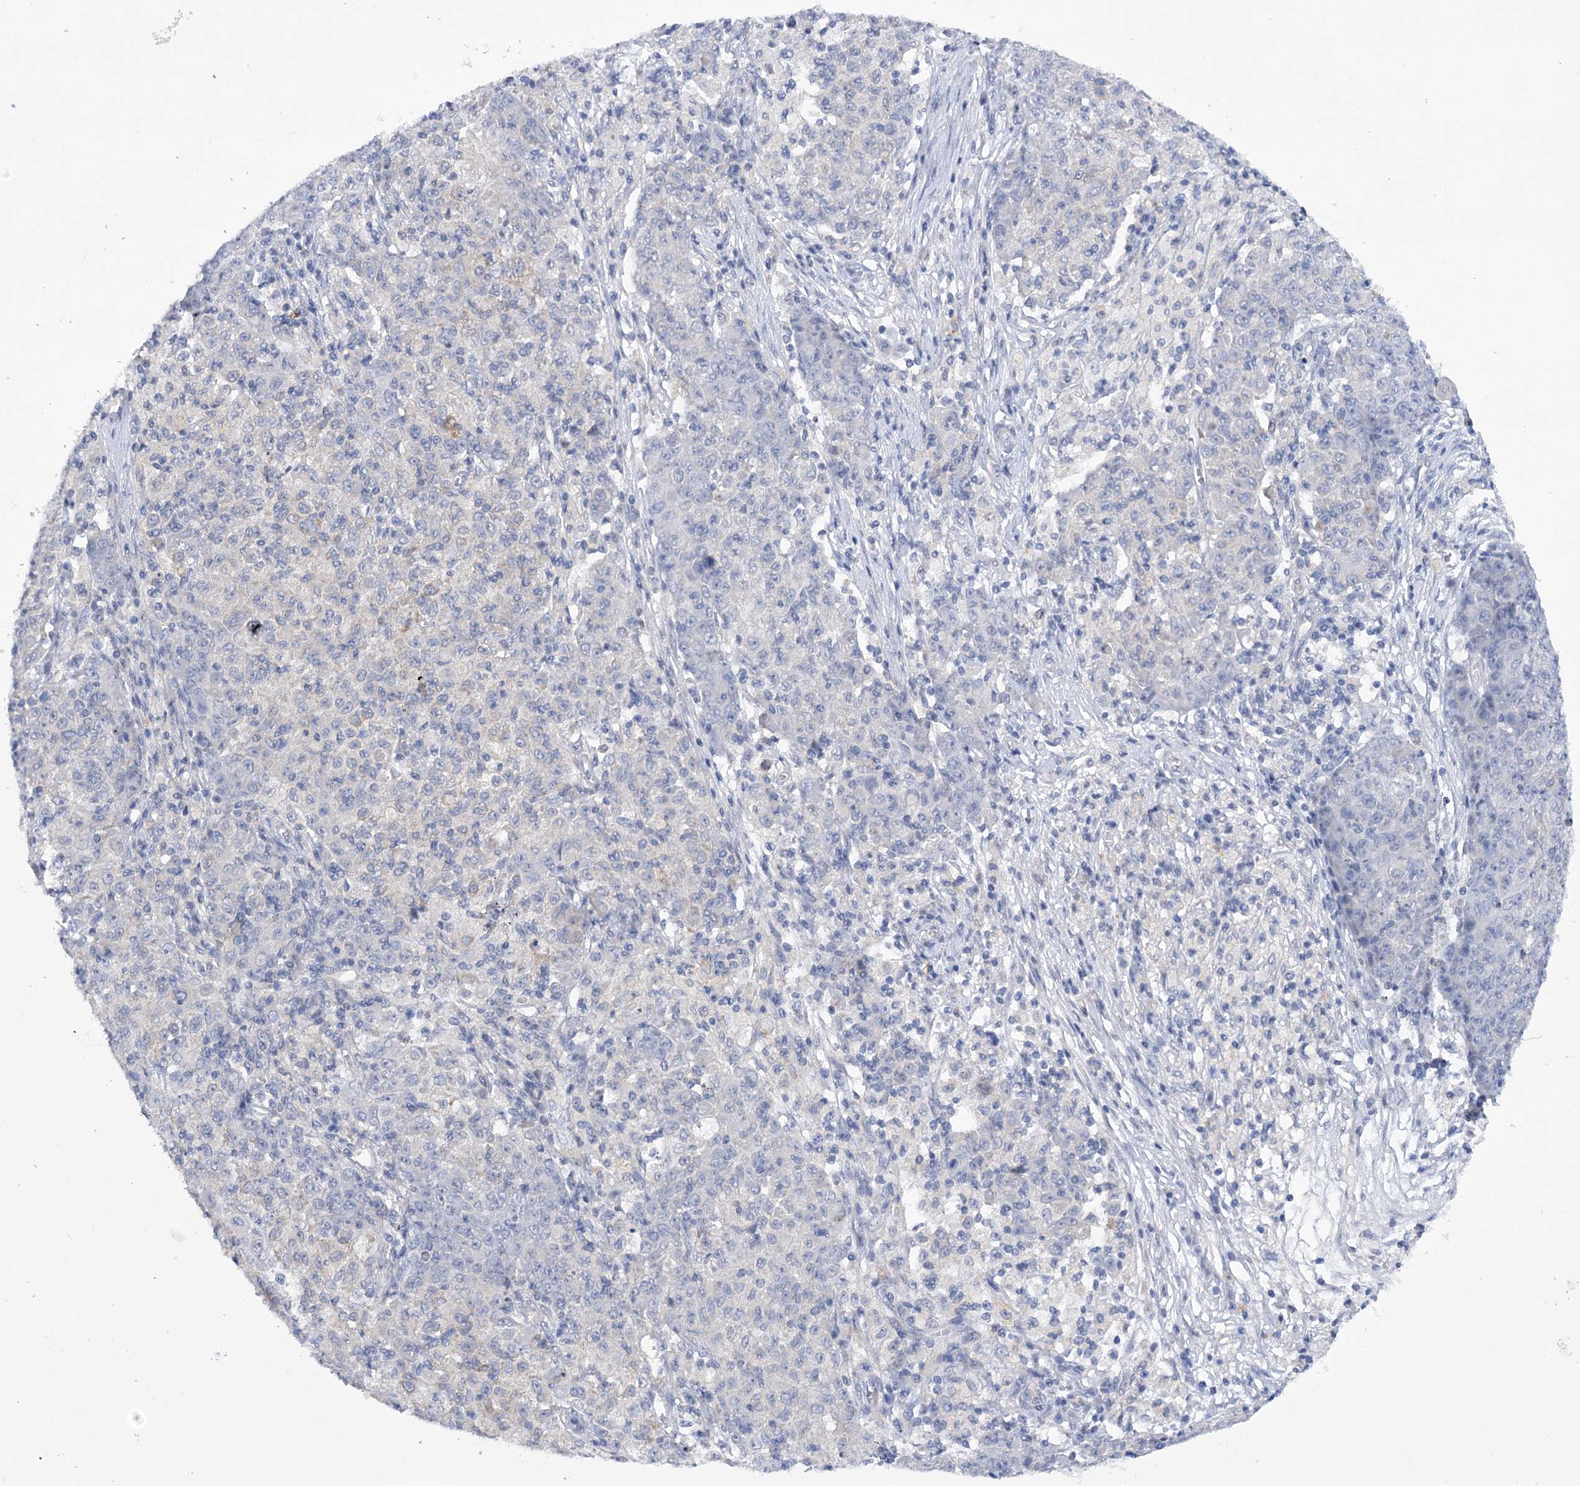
{"staining": {"intensity": "negative", "quantity": "none", "location": "none"}, "tissue": "ovarian cancer", "cell_type": "Tumor cells", "image_type": "cancer", "snomed": [{"axis": "morphology", "description": "Carcinoma, endometroid"}, {"axis": "topography", "description": "Ovary"}], "caption": "Immunohistochemistry of human endometroid carcinoma (ovarian) displays no expression in tumor cells.", "gene": "DCUN1D1", "patient": {"sex": "female", "age": 42}}